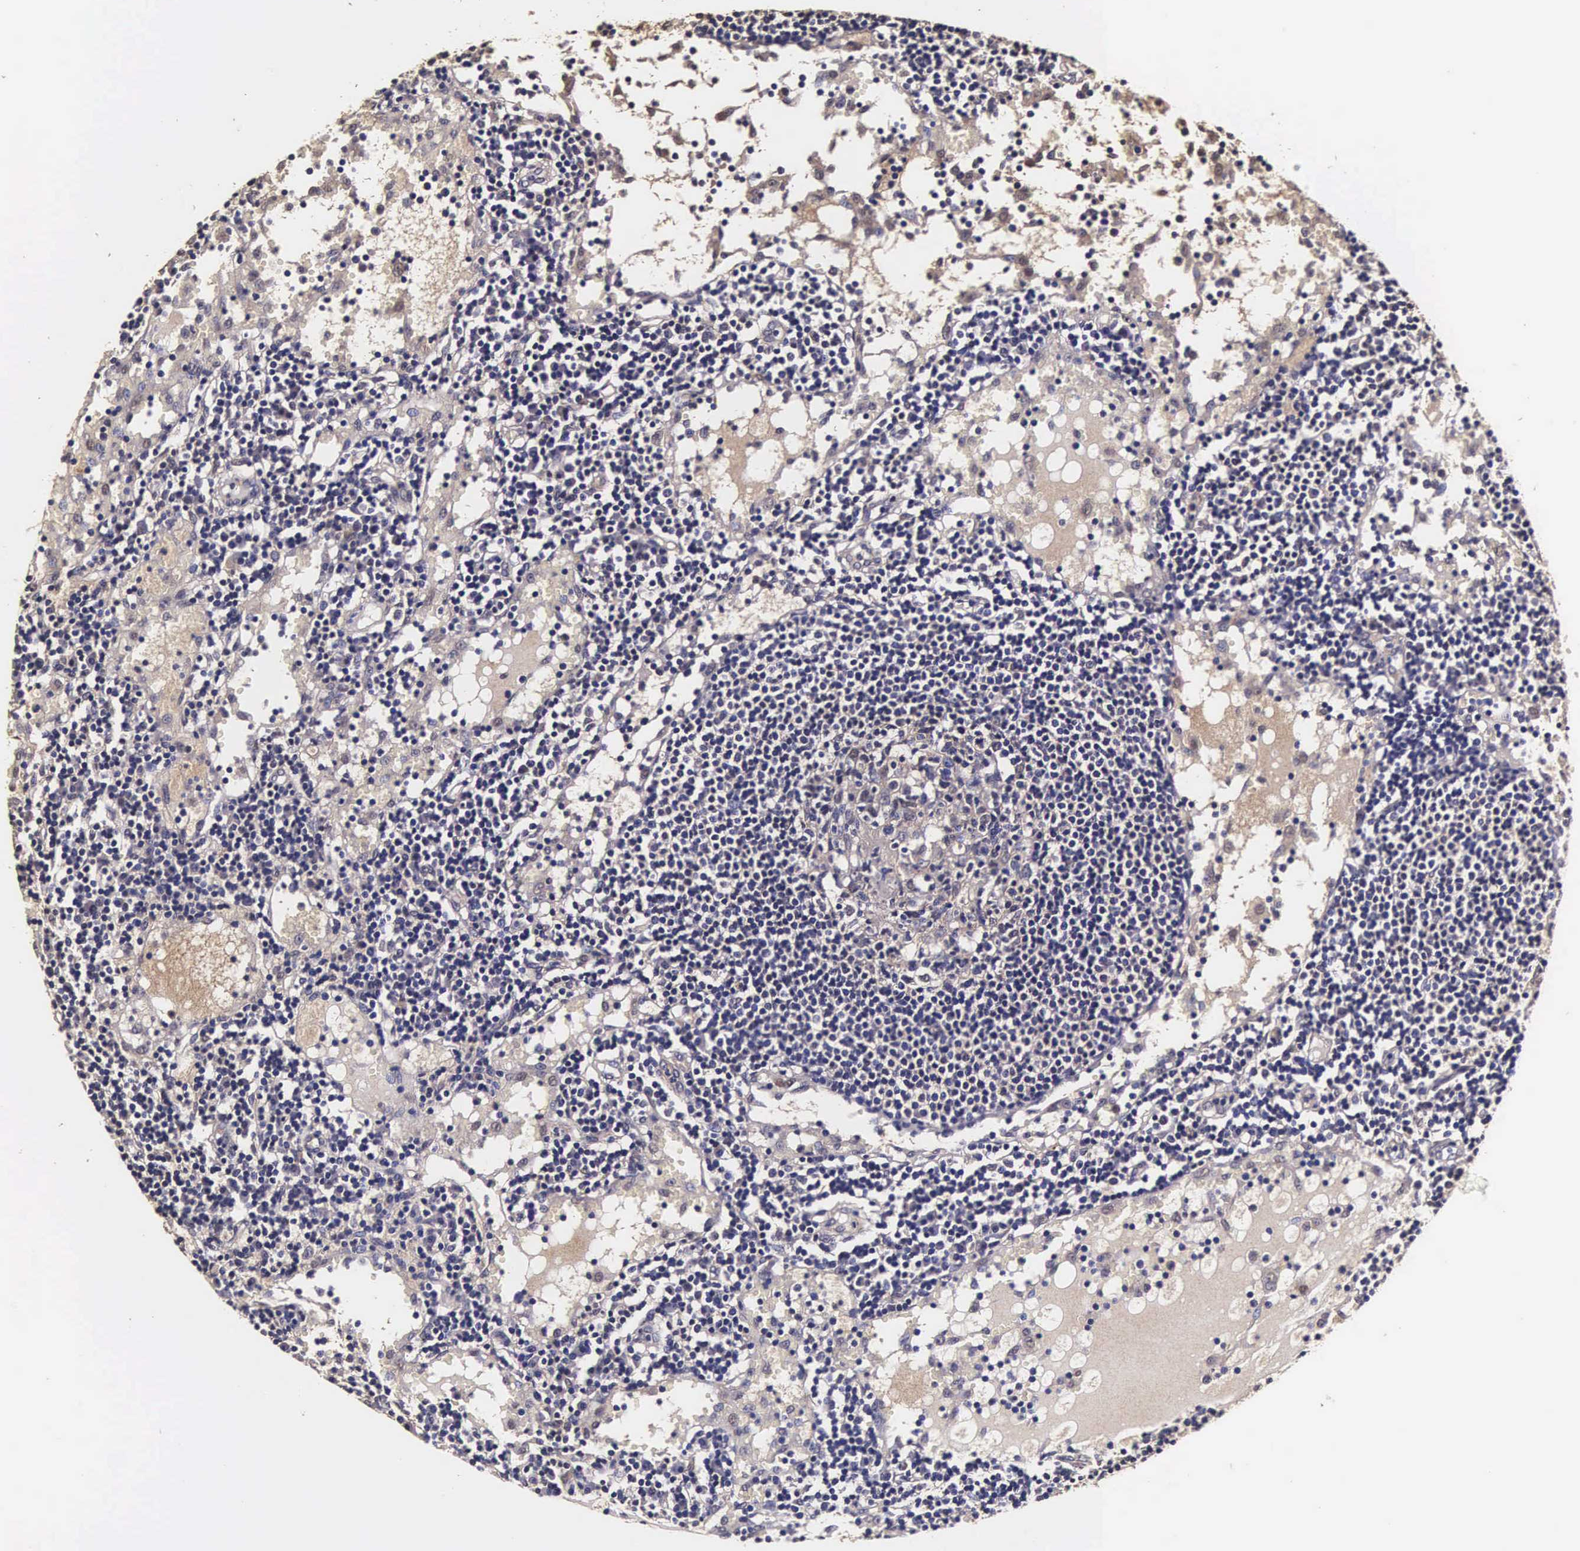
{"staining": {"intensity": "weak", "quantity": "25%-75%", "location": "cytoplasmic/membranous,nuclear"}, "tissue": "lymph node", "cell_type": "Germinal center cells", "image_type": "normal", "snomed": [{"axis": "morphology", "description": "Normal tissue, NOS"}, {"axis": "topography", "description": "Lymph node"}], "caption": "Human lymph node stained with a brown dye demonstrates weak cytoplasmic/membranous,nuclear positive staining in approximately 25%-75% of germinal center cells.", "gene": "TECPR2", "patient": {"sex": "female", "age": 55}}